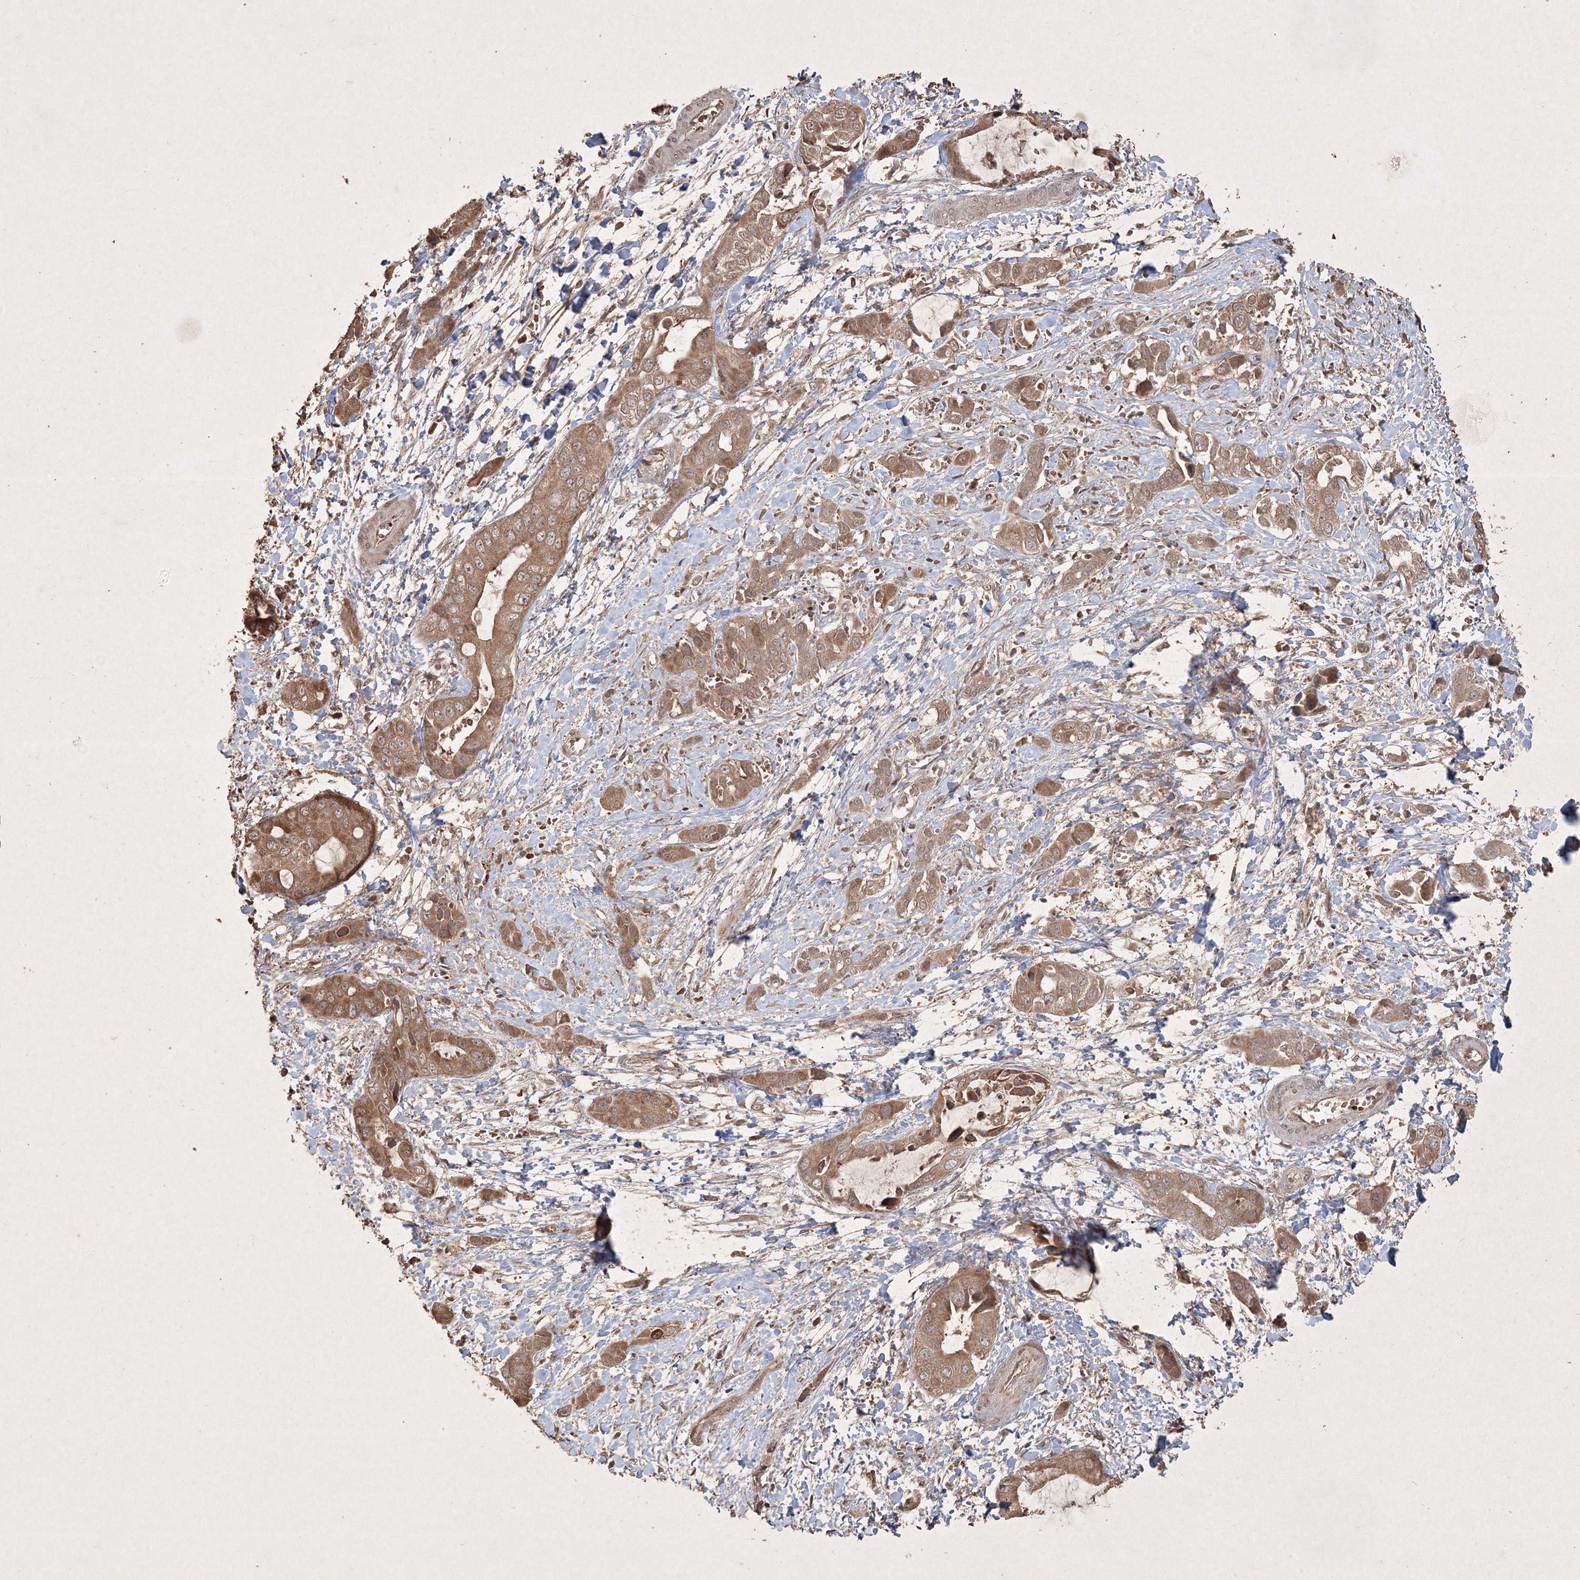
{"staining": {"intensity": "moderate", "quantity": ">75%", "location": "cytoplasmic/membranous"}, "tissue": "liver cancer", "cell_type": "Tumor cells", "image_type": "cancer", "snomed": [{"axis": "morphology", "description": "Cholangiocarcinoma"}, {"axis": "topography", "description": "Liver"}], "caption": "There is medium levels of moderate cytoplasmic/membranous expression in tumor cells of liver cholangiocarcinoma, as demonstrated by immunohistochemical staining (brown color).", "gene": "PELI3", "patient": {"sex": "female", "age": 52}}